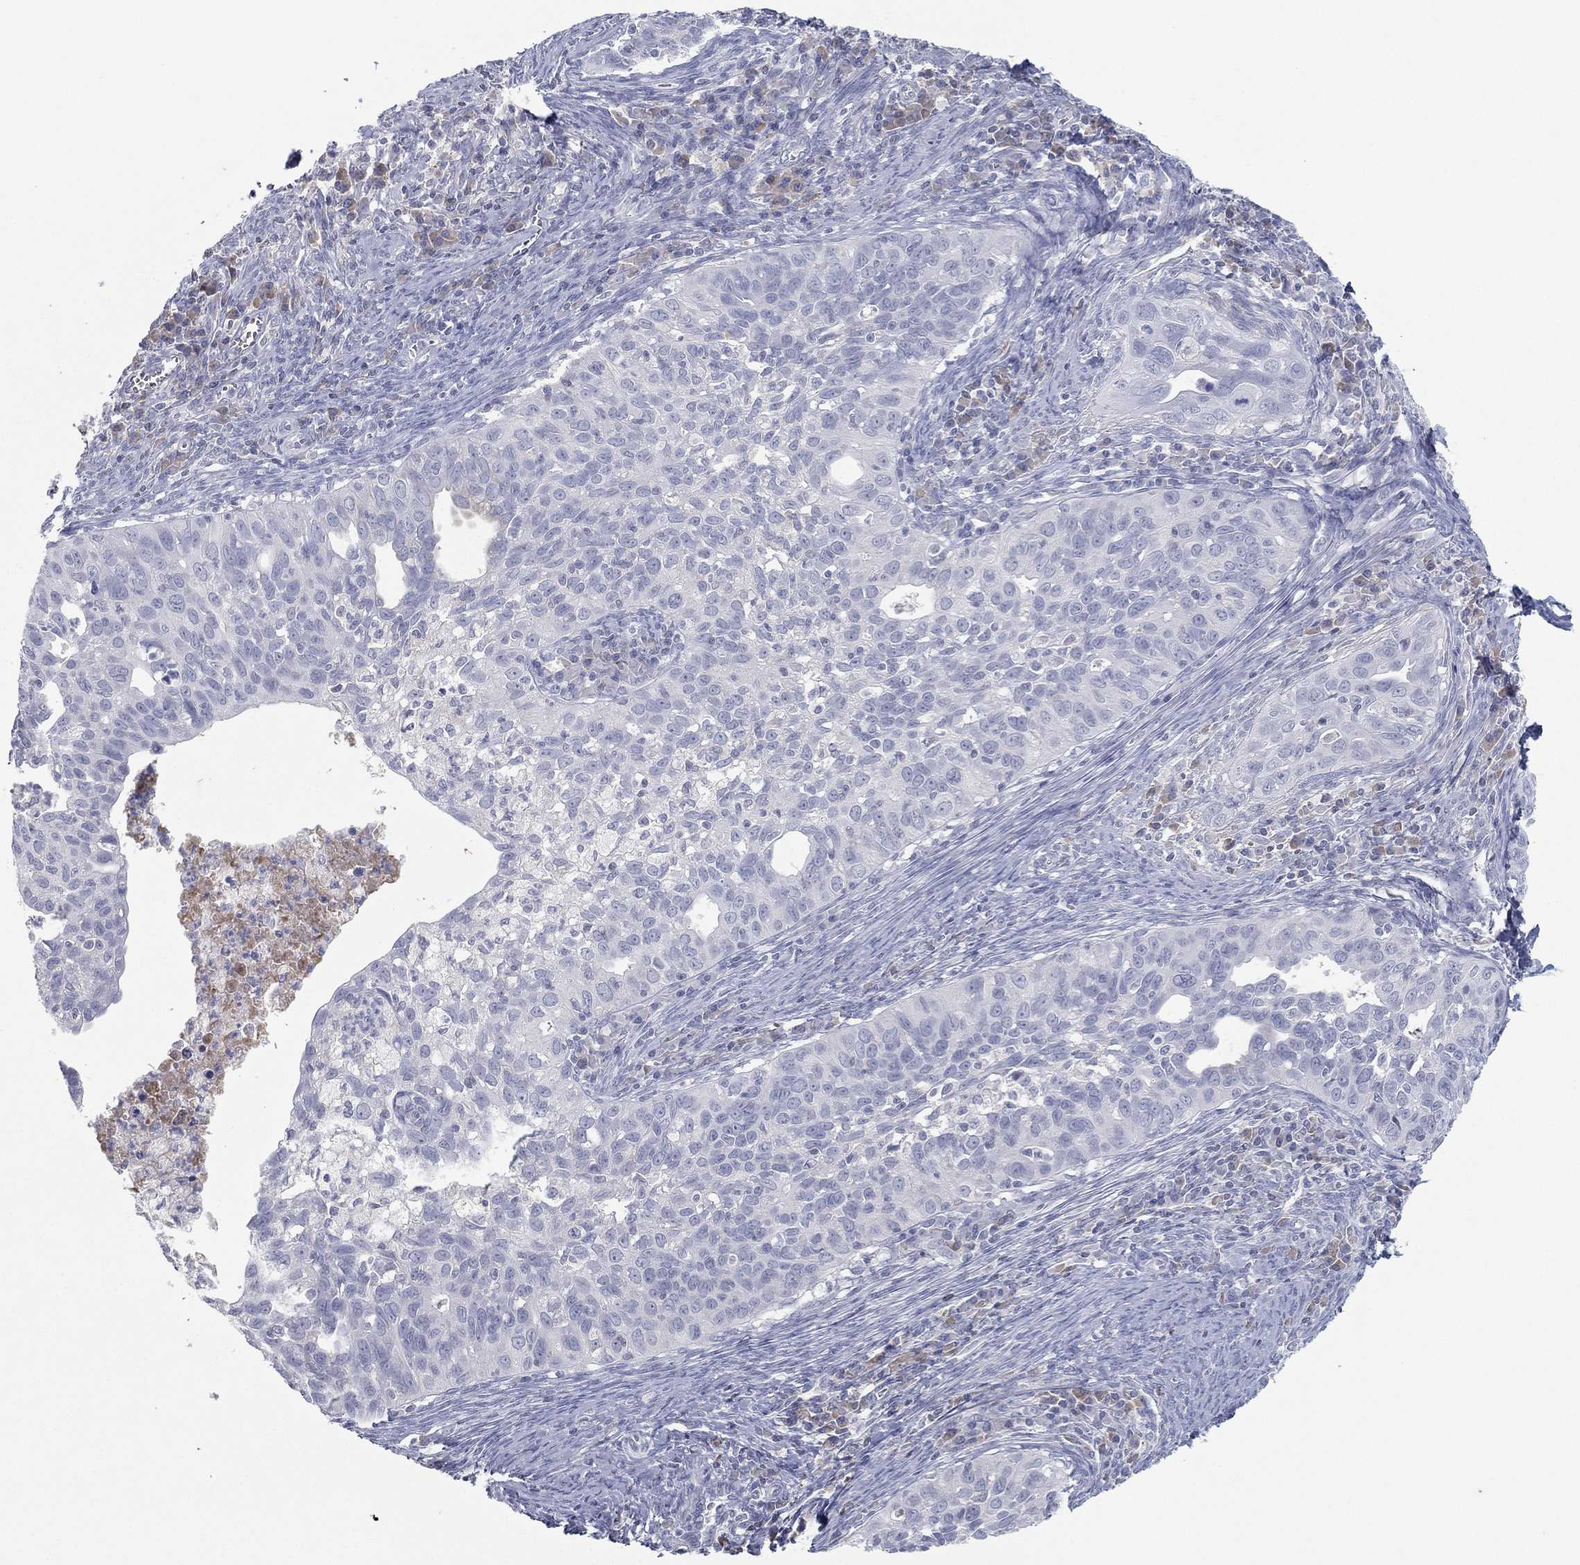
{"staining": {"intensity": "negative", "quantity": "none", "location": "none"}, "tissue": "cervical cancer", "cell_type": "Tumor cells", "image_type": "cancer", "snomed": [{"axis": "morphology", "description": "Squamous cell carcinoma, NOS"}, {"axis": "topography", "description": "Cervix"}], "caption": "Tumor cells show no significant protein staining in squamous cell carcinoma (cervical).", "gene": "CPT1B", "patient": {"sex": "female", "age": 26}}